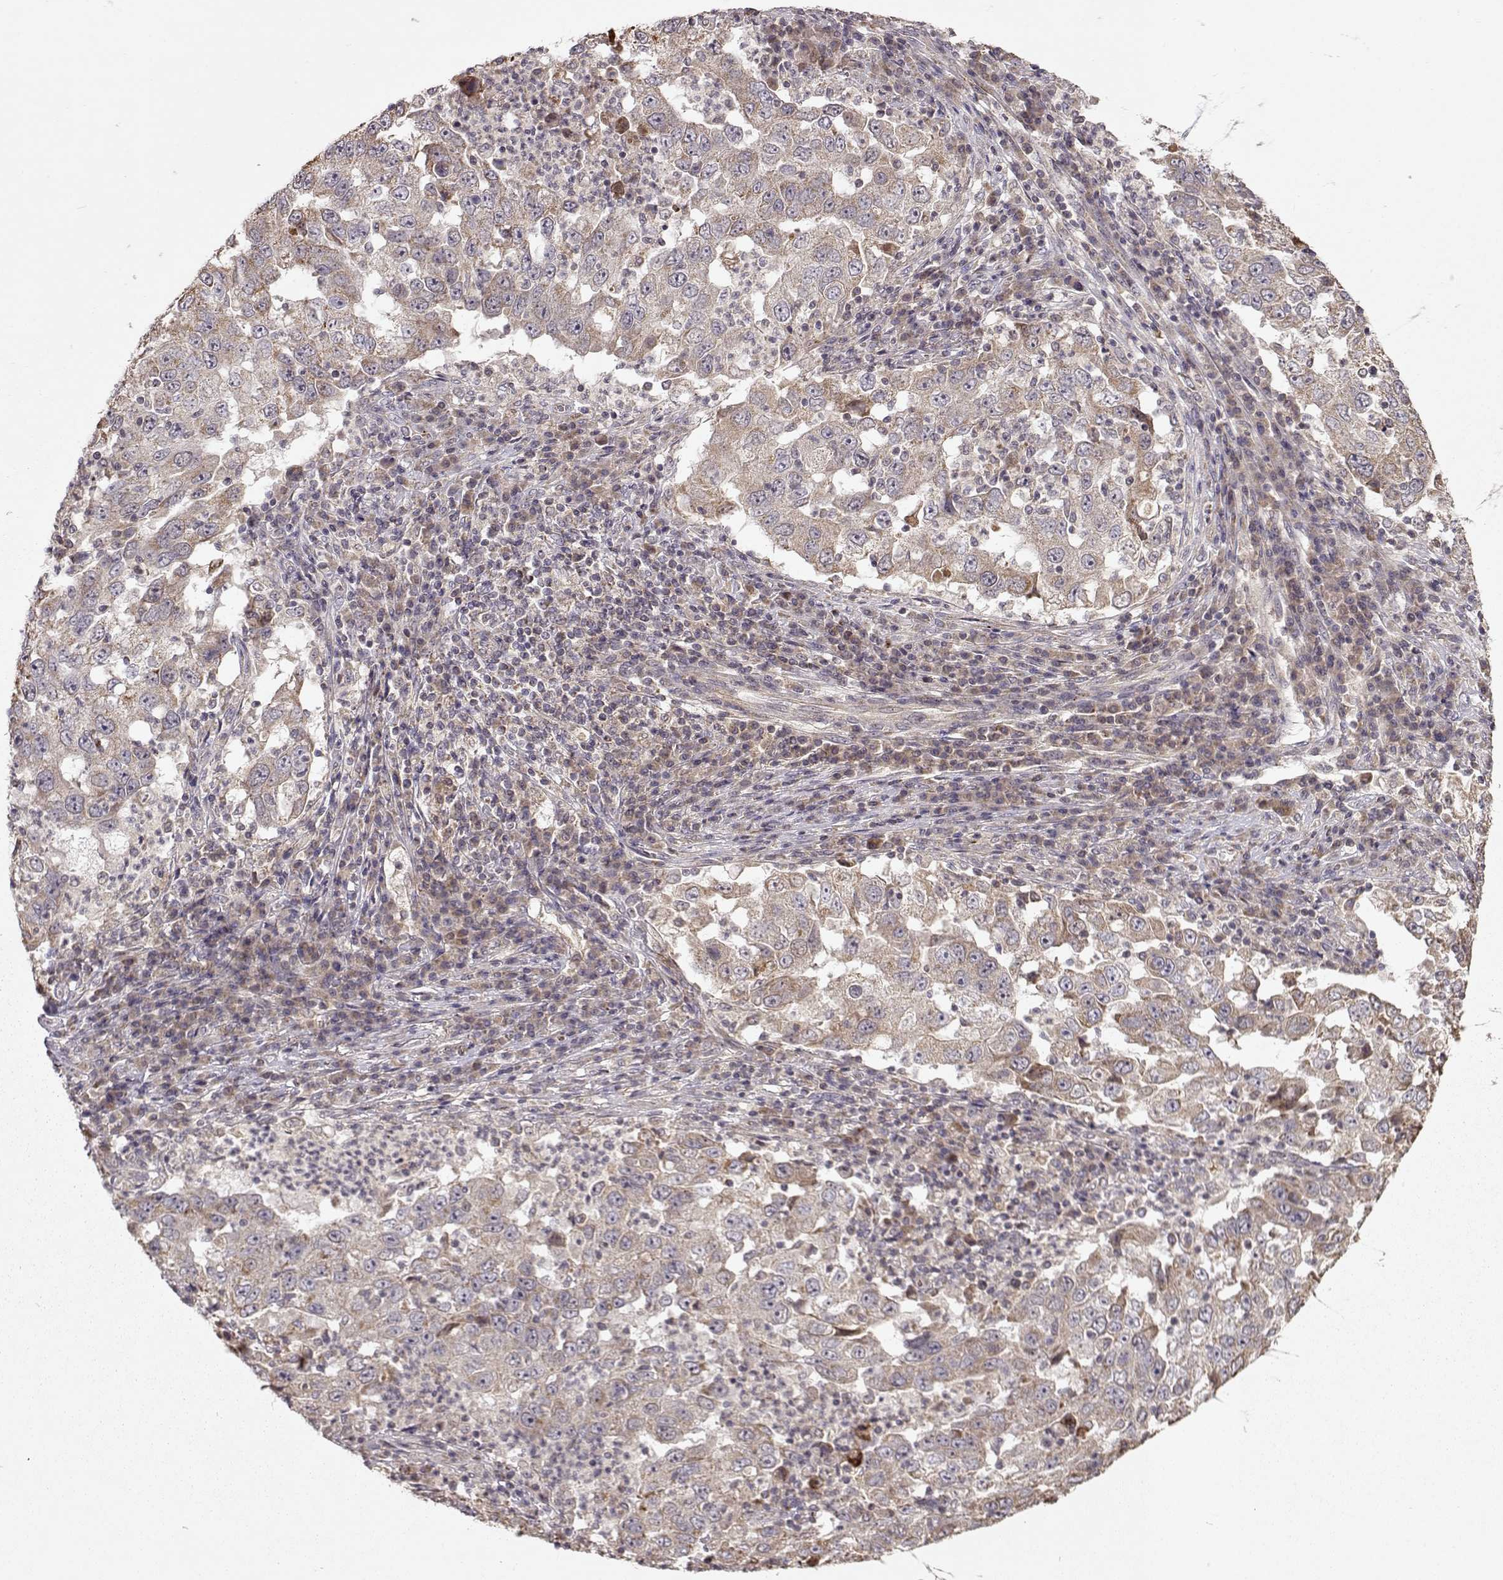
{"staining": {"intensity": "moderate", "quantity": ">75%", "location": "cytoplasmic/membranous"}, "tissue": "lung cancer", "cell_type": "Tumor cells", "image_type": "cancer", "snomed": [{"axis": "morphology", "description": "Adenocarcinoma, NOS"}, {"axis": "topography", "description": "Lung"}], "caption": "Lung cancer stained with immunohistochemistry reveals moderate cytoplasmic/membranous staining in about >75% of tumor cells.", "gene": "CMTM3", "patient": {"sex": "male", "age": 73}}